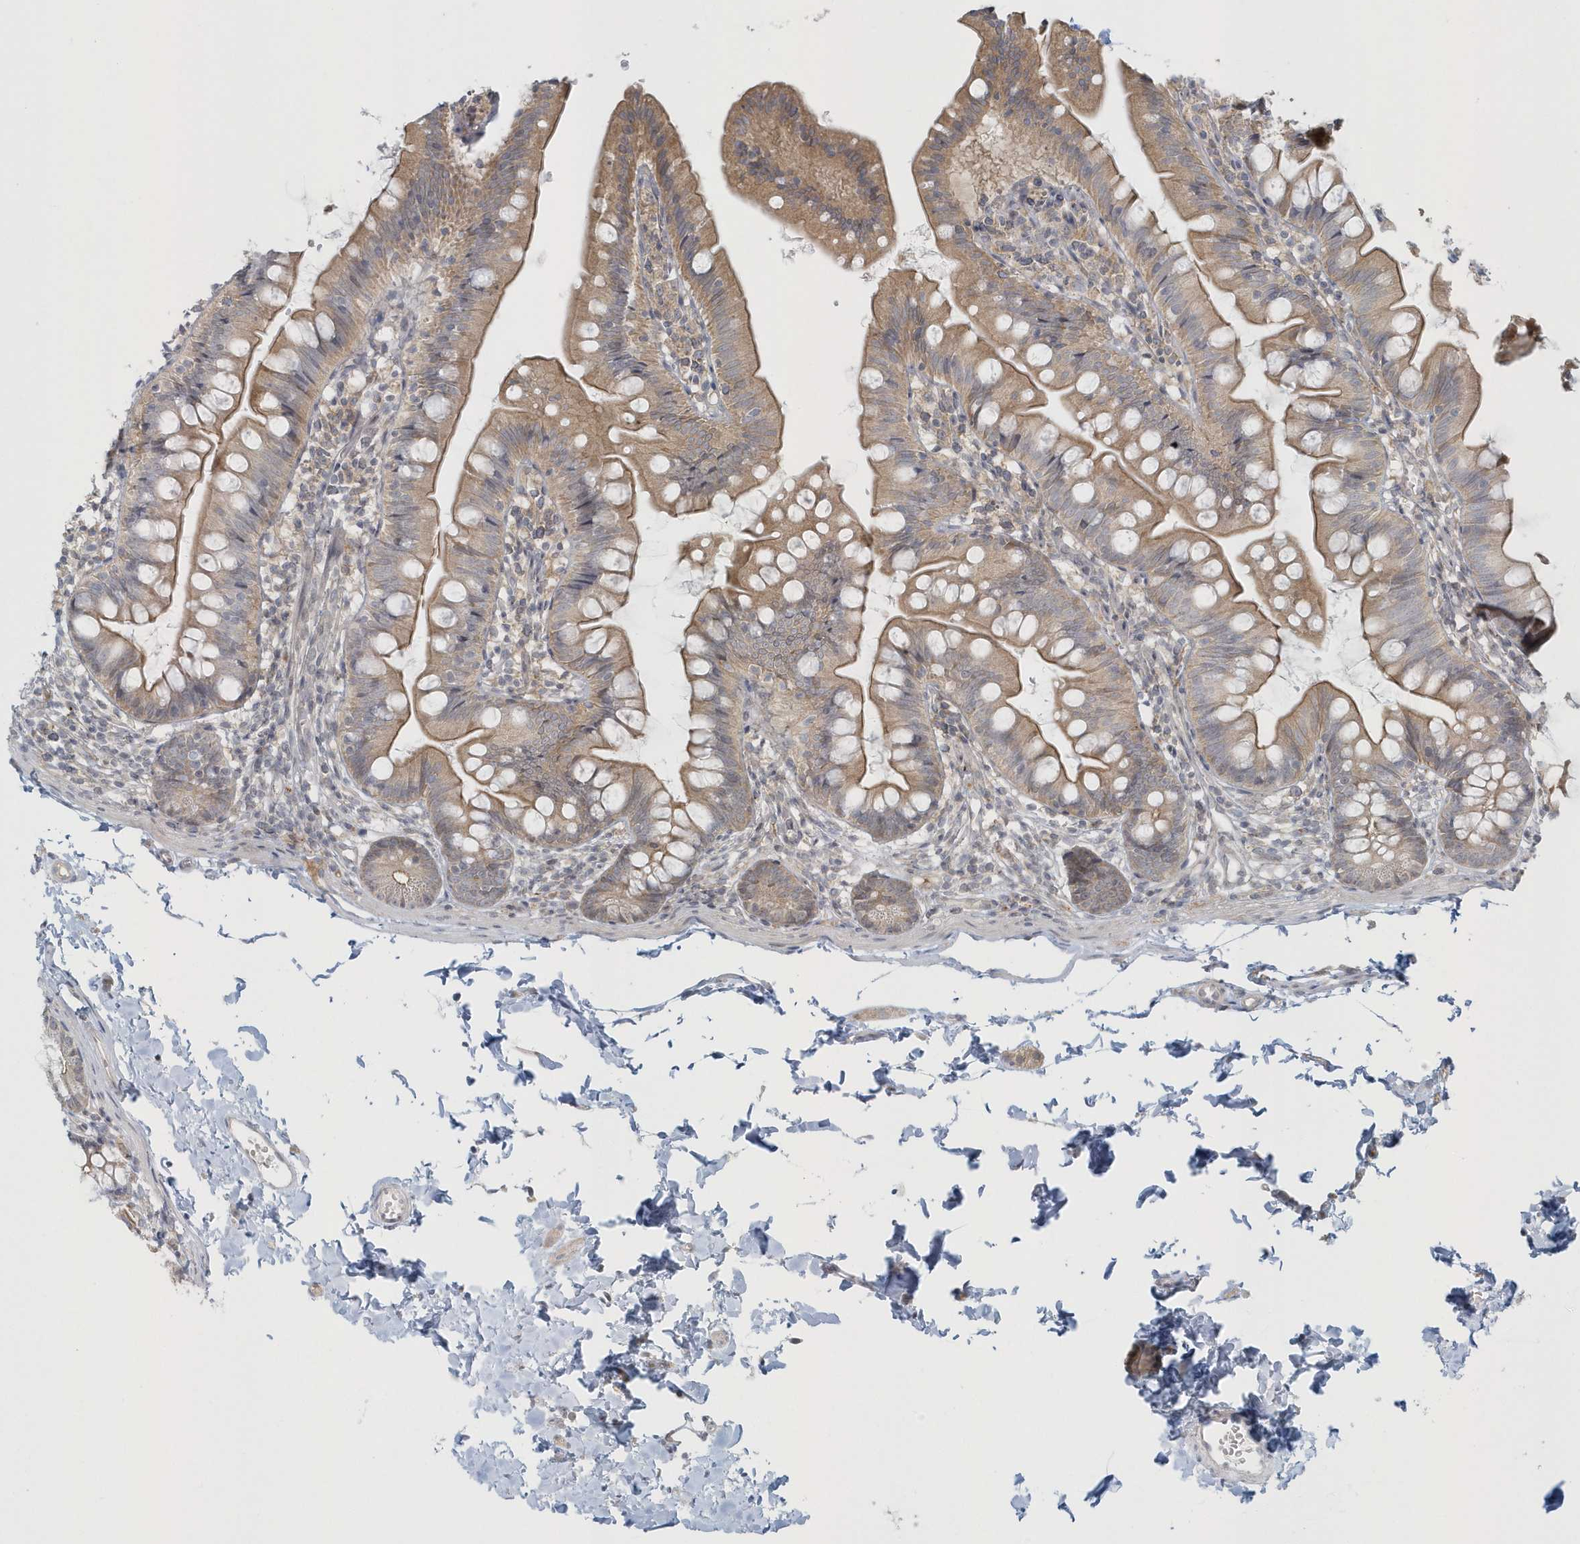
{"staining": {"intensity": "moderate", "quantity": ">75%", "location": "cytoplasmic/membranous"}, "tissue": "small intestine", "cell_type": "Glandular cells", "image_type": "normal", "snomed": [{"axis": "morphology", "description": "Normal tissue, NOS"}, {"axis": "topography", "description": "Small intestine"}], "caption": "Protein staining displays moderate cytoplasmic/membranous positivity in approximately >75% of glandular cells in benign small intestine. The staining is performed using DAB (3,3'-diaminobenzidine) brown chromogen to label protein expression. The nuclei are counter-stained blue using hematoxylin.", "gene": "BLTP3A", "patient": {"sex": "male", "age": 7}}